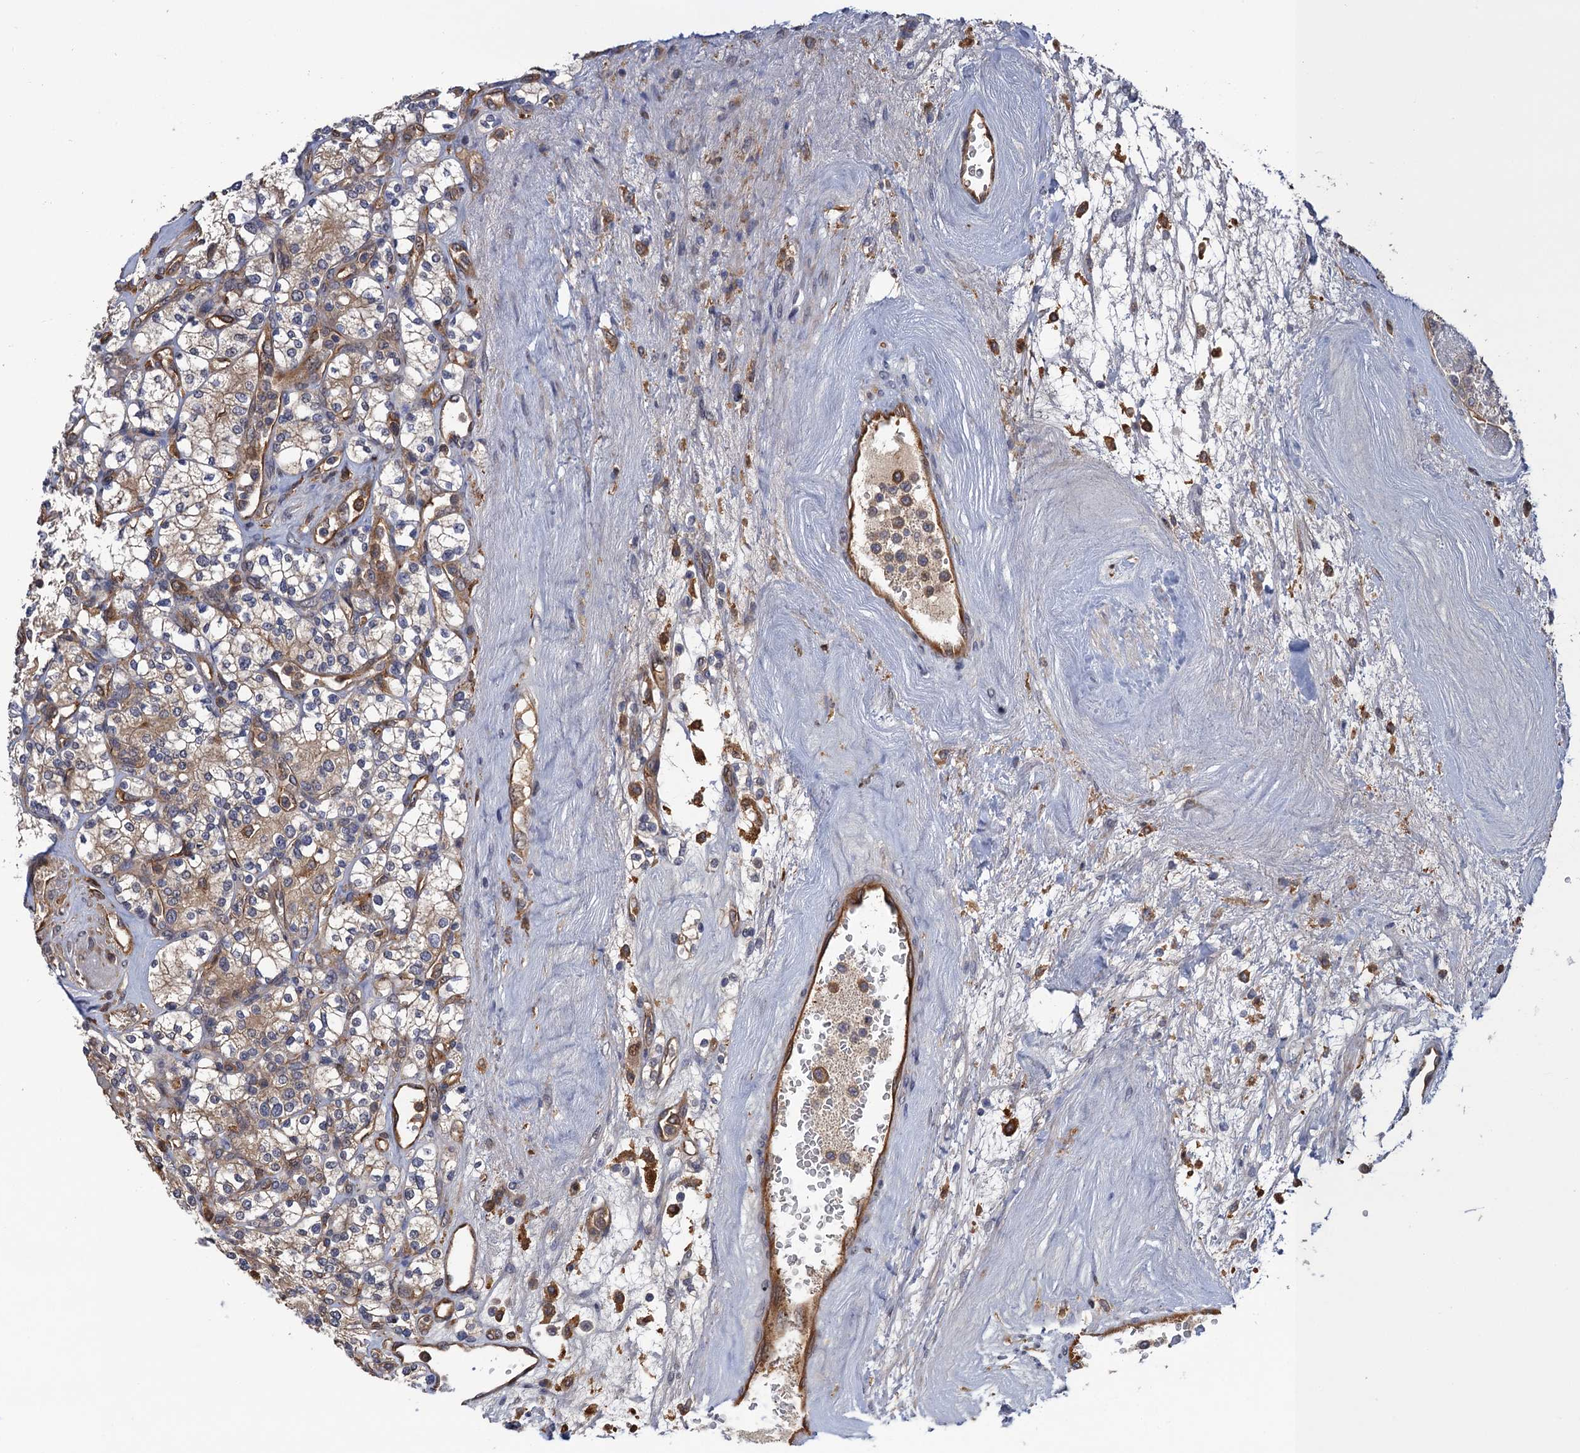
{"staining": {"intensity": "weak", "quantity": "<25%", "location": "cytoplasmic/membranous"}, "tissue": "renal cancer", "cell_type": "Tumor cells", "image_type": "cancer", "snomed": [{"axis": "morphology", "description": "Adenocarcinoma, NOS"}, {"axis": "topography", "description": "Kidney"}], "caption": "High magnification brightfield microscopy of renal cancer stained with DAB (3,3'-diaminobenzidine) (brown) and counterstained with hematoxylin (blue): tumor cells show no significant expression.", "gene": "NEK8", "patient": {"sex": "male", "age": 77}}